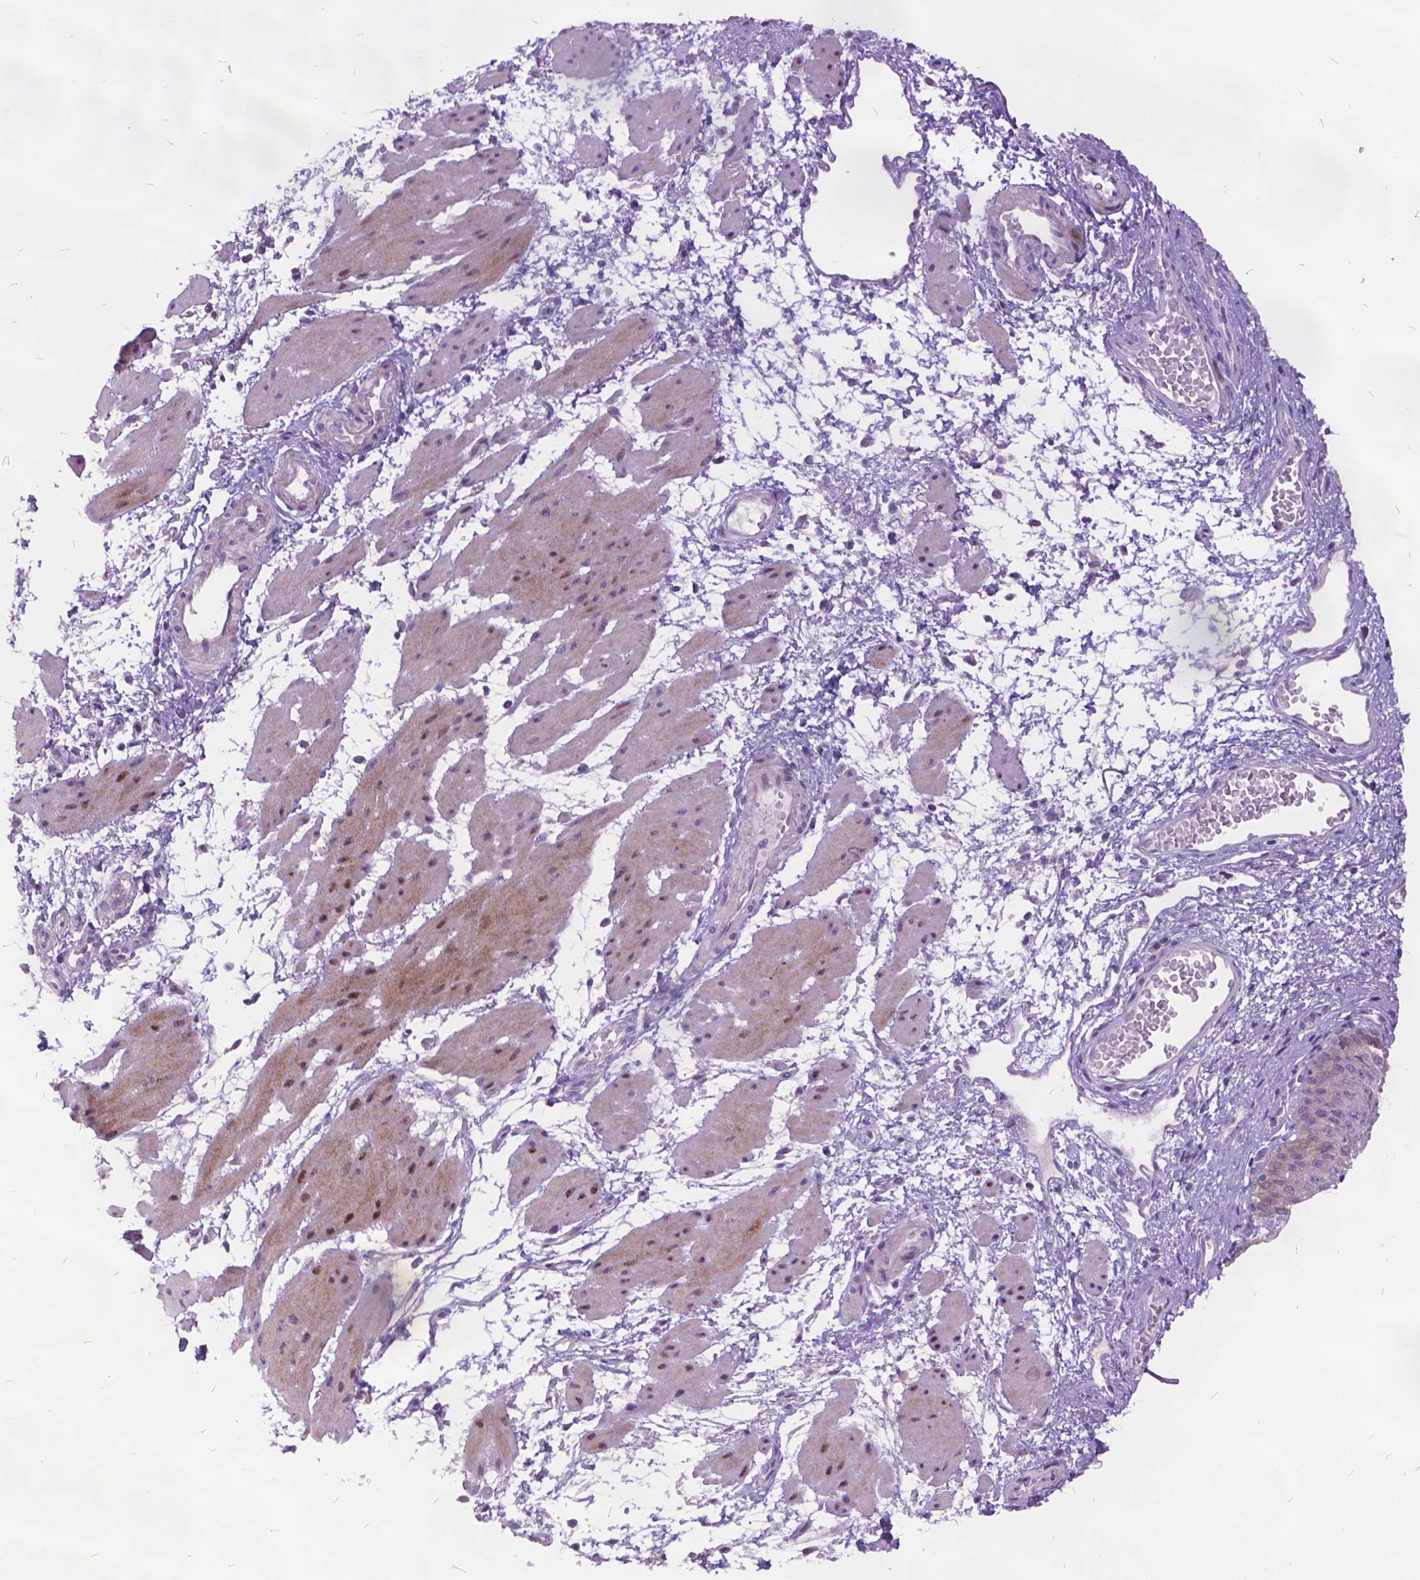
{"staining": {"intensity": "weak", "quantity": "<25%", "location": "cytoplasmic/membranous"}, "tissue": "esophagus", "cell_type": "Squamous epithelial cells", "image_type": "normal", "snomed": [{"axis": "morphology", "description": "Normal tissue, NOS"}, {"axis": "topography", "description": "Esophagus"}], "caption": "Immunohistochemical staining of benign human esophagus displays no significant staining in squamous epithelial cells. (DAB (3,3'-diaminobenzidine) immunohistochemistry visualized using brightfield microscopy, high magnification).", "gene": "ITGB6", "patient": {"sex": "male", "age": 71}}